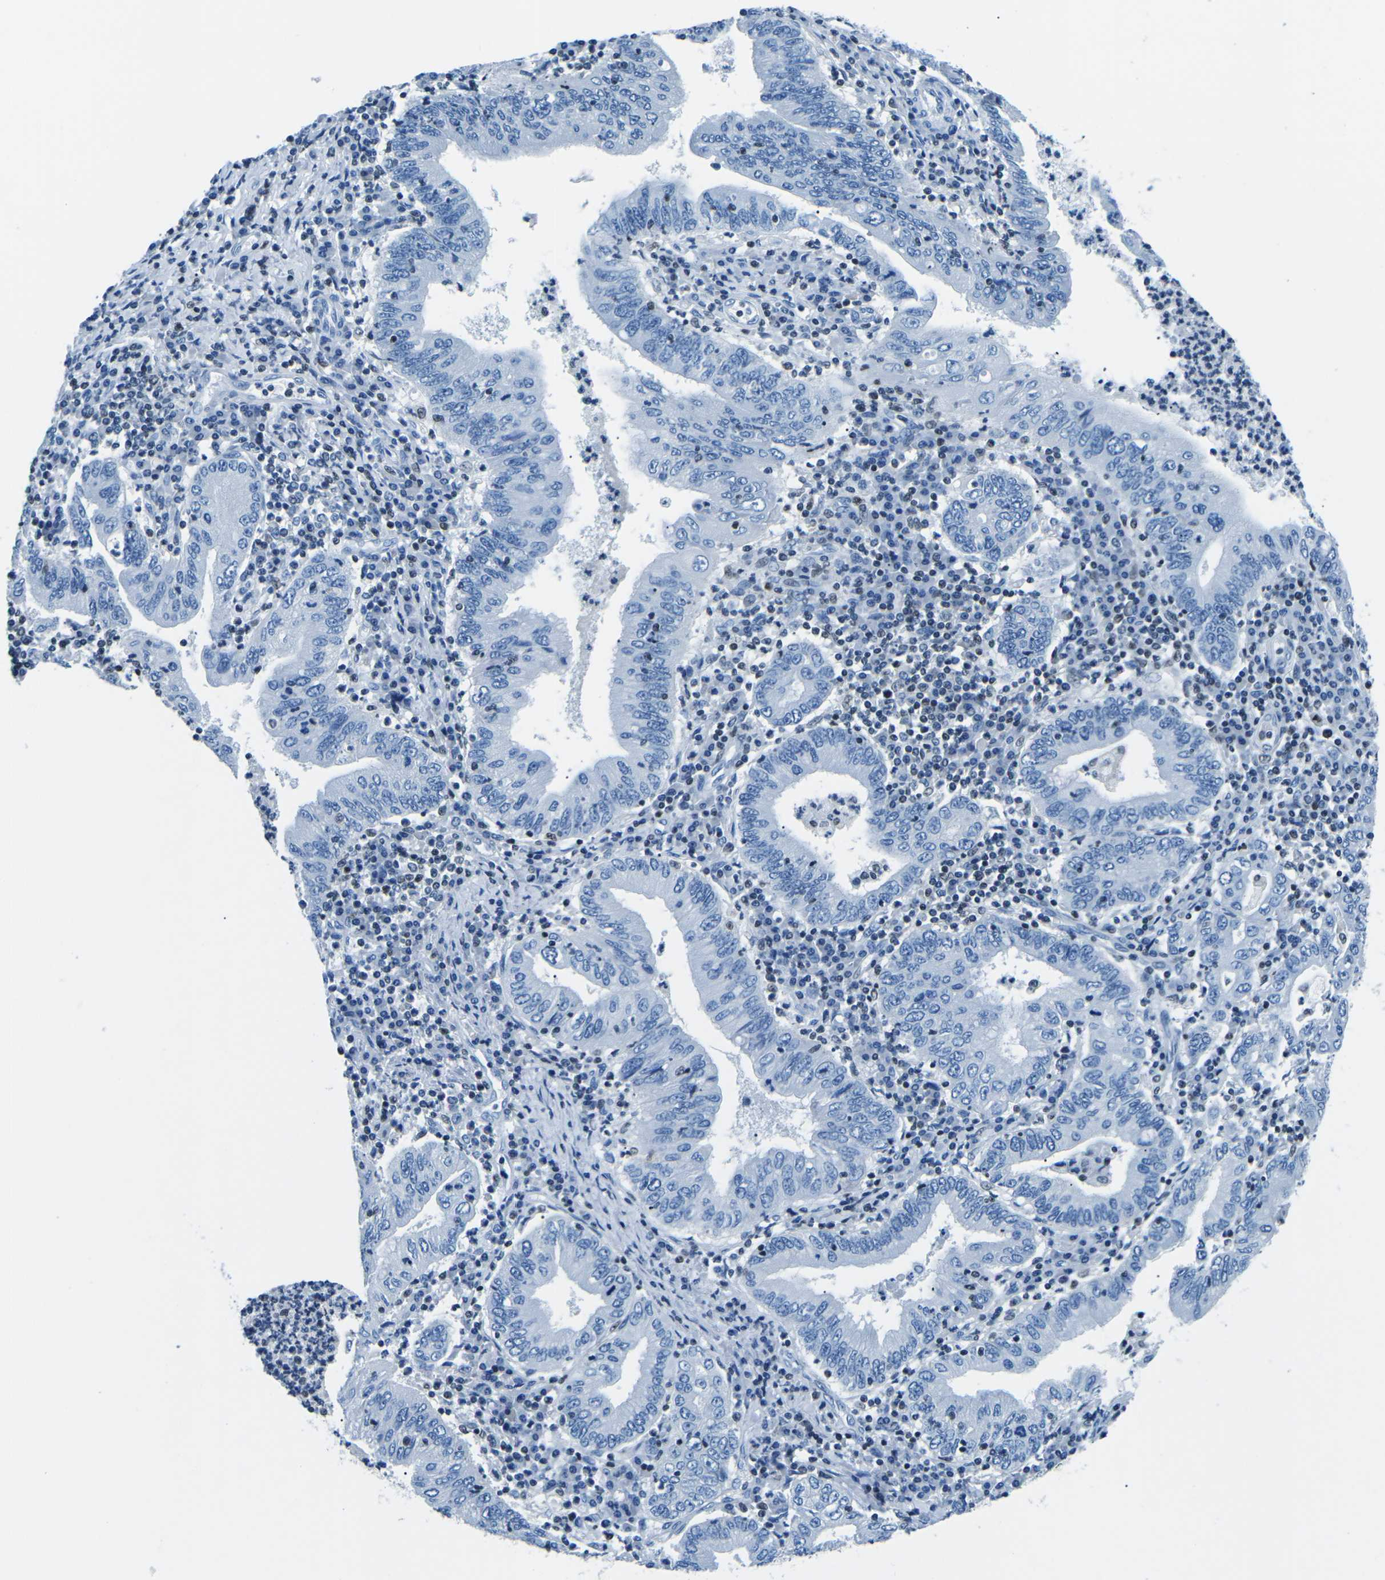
{"staining": {"intensity": "negative", "quantity": "none", "location": "none"}, "tissue": "stomach cancer", "cell_type": "Tumor cells", "image_type": "cancer", "snomed": [{"axis": "morphology", "description": "Normal tissue, NOS"}, {"axis": "morphology", "description": "Adenocarcinoma, NOS"}, {"axis": "topography", "description": "Esophagus"}, {"axis": "topography", "description": "Stomach, upper"}, {"axis": "topography", "description": "Peripheral nerve tissue"}], "caption": "IHC photomicrograph of human stomach cancer (adenocarcinoma) stained for a protein (brown), which shows no positivity in tumor cells.", "gene": "CELF2", "patient": {"sex": "male", "age": 62}}